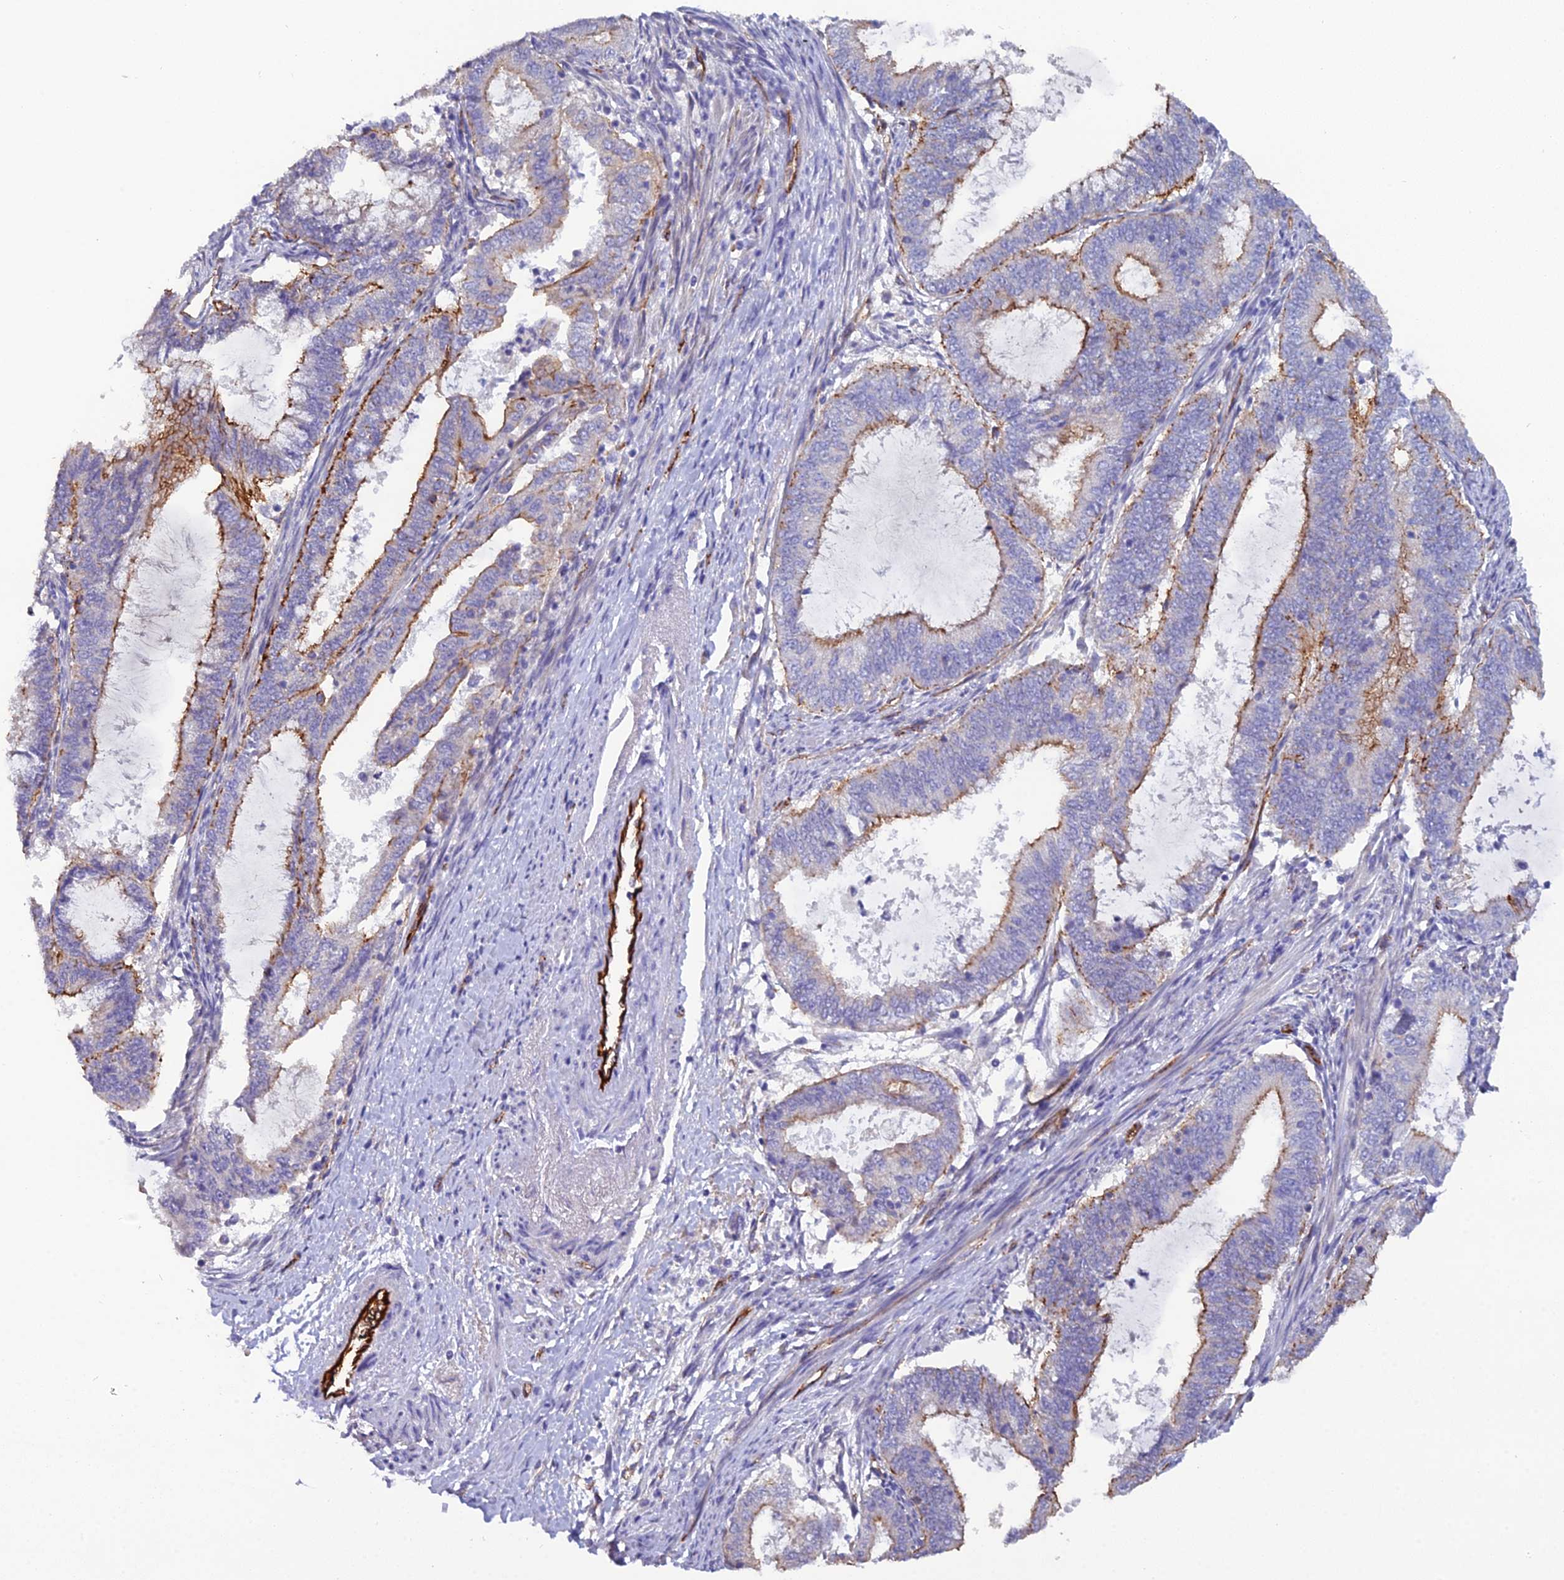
{"staining": {"intensity": "moderate", "quantity": "25%-75%", "location": "cytoplasmic/membranous"}, "tissue": "endometrial cancer", "cell_type": "Tumor cells", "image_type": "cancer", "snomed": [{"axis": "morphology", "description": "Adenocarcinoma, NOS"}, {"axis": "topography", "description": "Endometrium"}], "caption": "Immunohistochemistry staining of endometrial cancer, which shows medium levels of moderate cytoplasmic/membranous expression in approximately 25%-75% of tumor cells indicating moderate cytoplasmic/membranous protein positivity. The staining was performed using DAB (brown) for protein detection and nuclei were counterstained in hematoxylin (blue).", "gene": "CFAP47", "patient": {"sex": "female", "age": 51}}